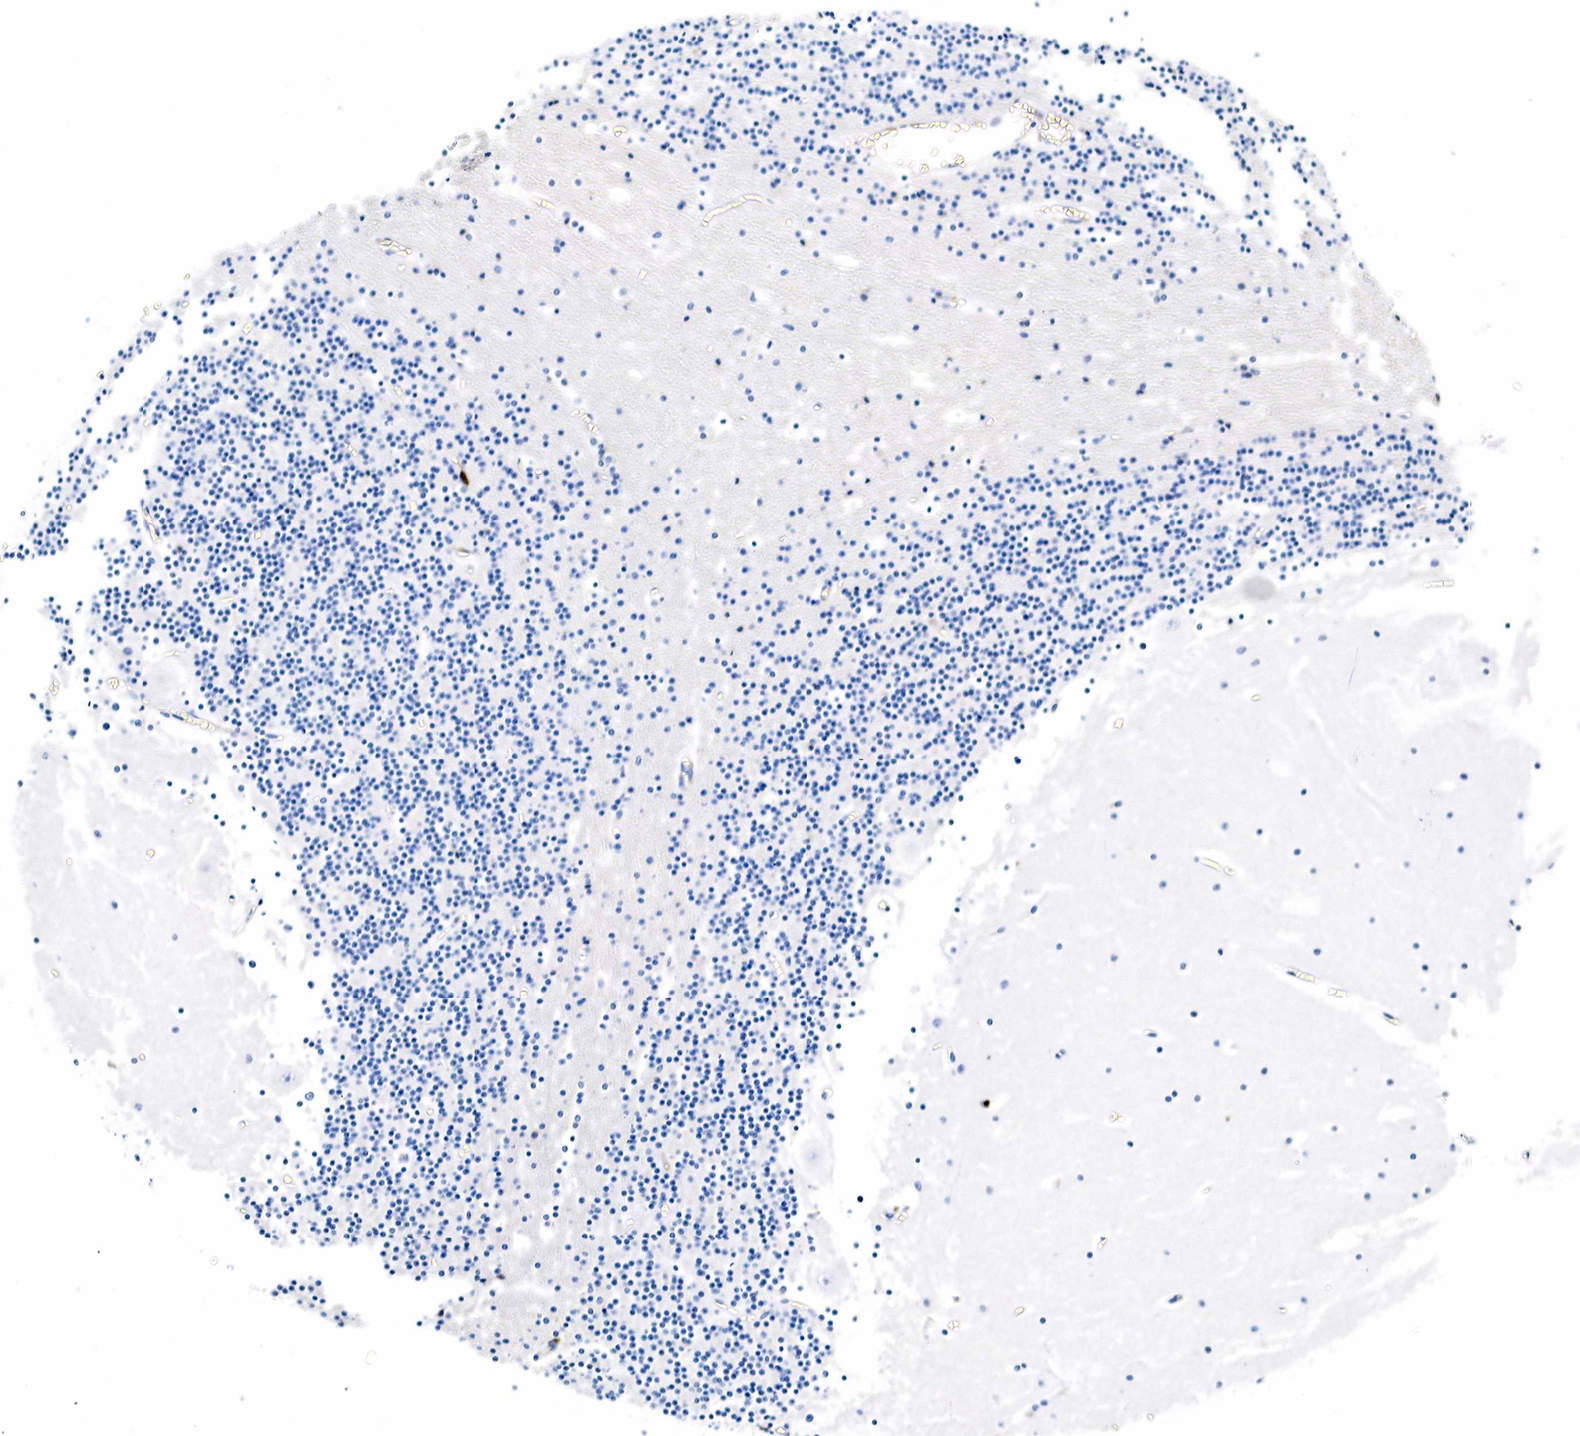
{"staining": {"intensity": "negative", "quantity": "none", "location": "none"}, "tissue": "cerebellum", "cell_type": "Cells in granular layer", "image_type": "normal", "snomed": [{"axis": "morphology", "description": "Normal tissue, NOS"}, {"axis": "topography", "description": "Cerebellum"}], "caption": "IHC histopathology image of benign cerebellum: human cerebellum stained with DAB (3,3'-diaminobenzidine) demonstrates no significant protein staining in cells in granular layer. Brightfield microscopy of IHC stained with DAB (3,3'-diaminobenzidine) (brown) and hematoxylin (blue), captured at high magnification.", "gene": "LYZ", "patient": {"sex": "male", "age": 45}}